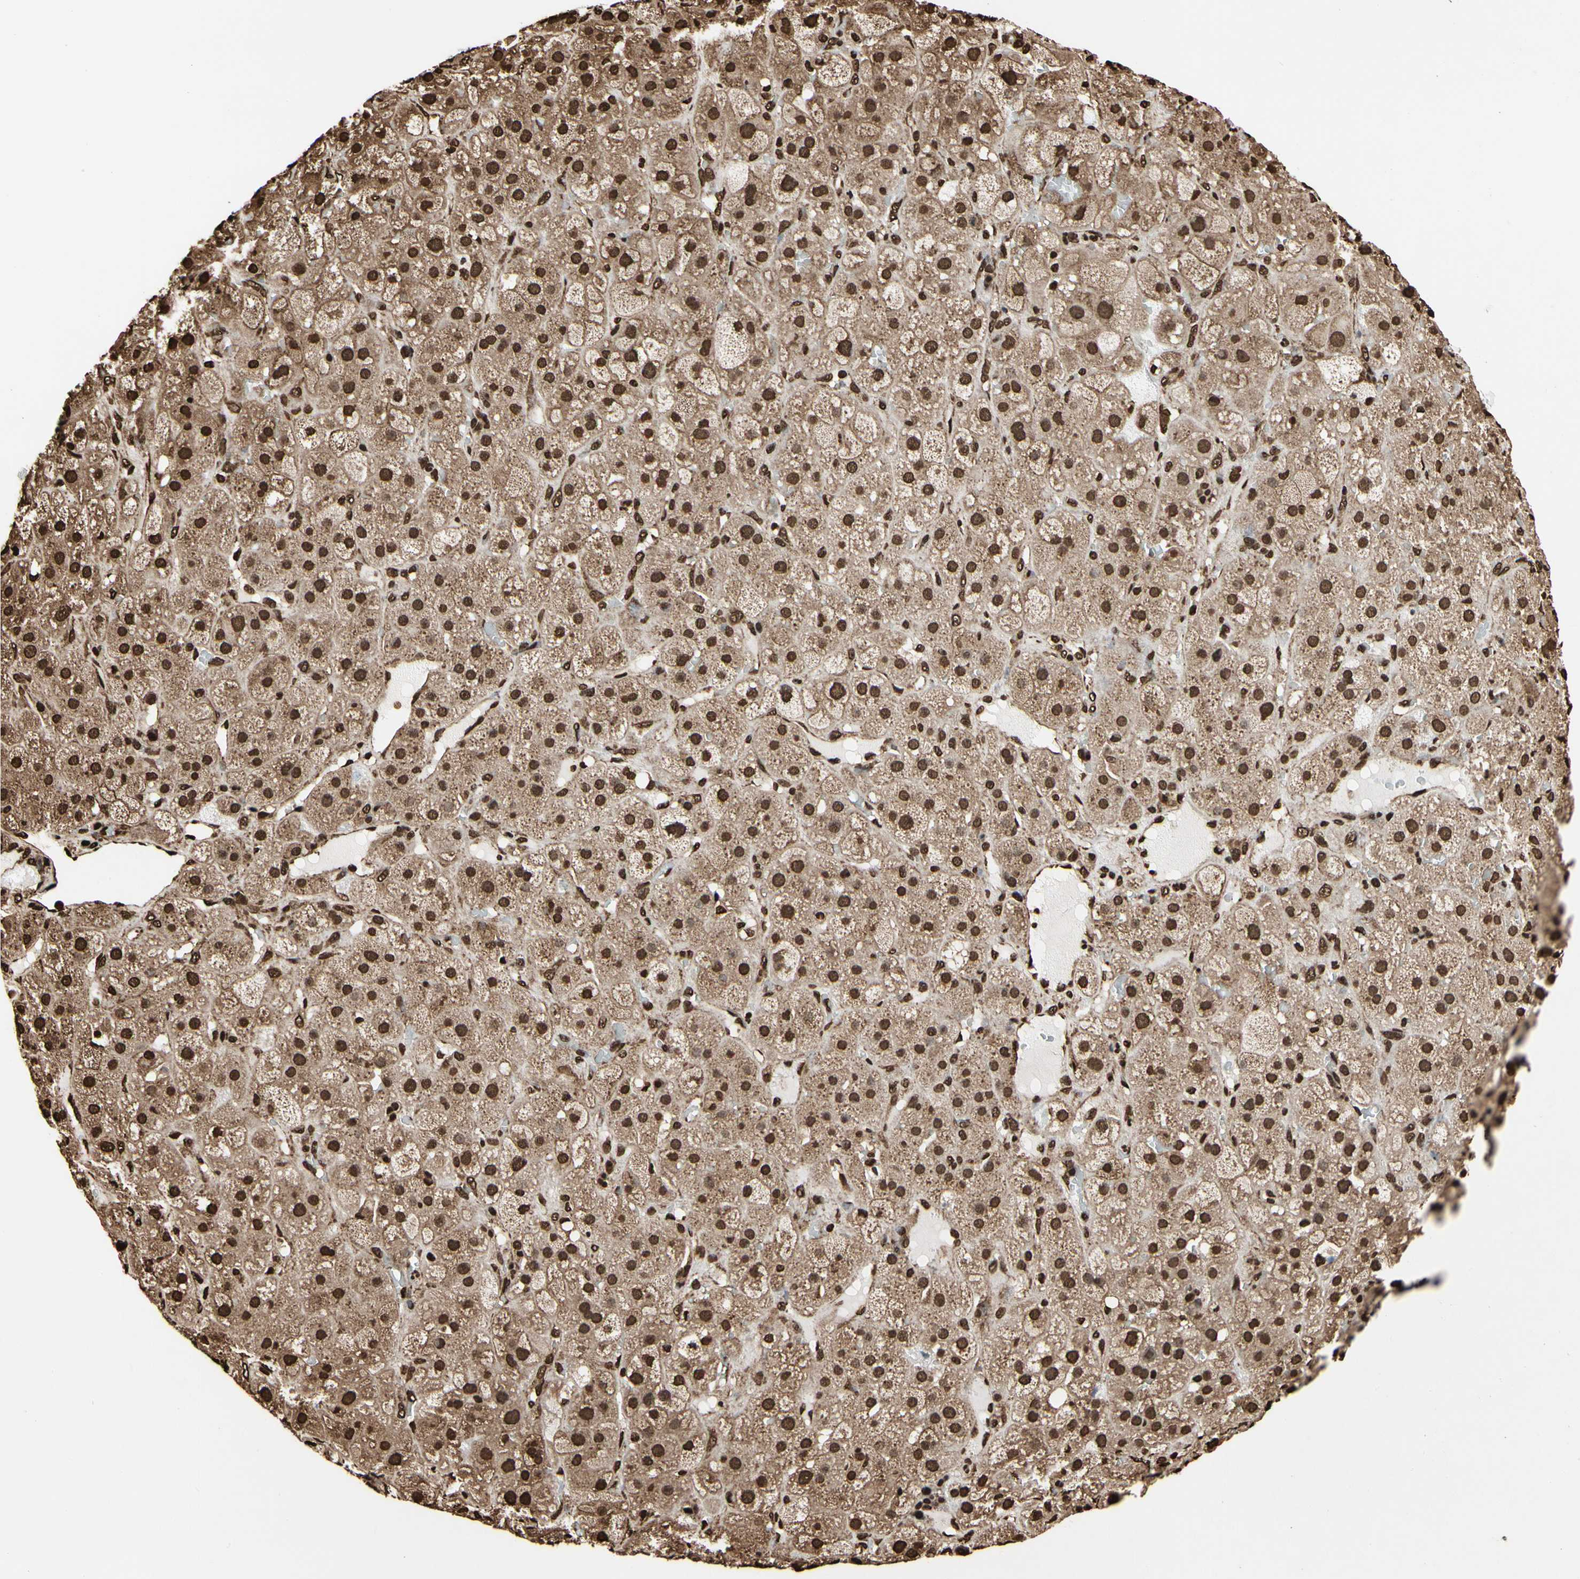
{"staining": {"intensity": "strong", "quantity": ">75%", "location": "cytoplasmic/membranous,nuclear"}, "tissue": "adrenal gland", "cell_type": "Glandular cells", "image_type": "normal", "snomed": [{"axis": "morphology", "description": "Normal tissue, NOS"}, {"axis": "topography", "description": "Adrenal gland"}], "caption": "This micrograph reveals immunohistochemistry staining of unremarkable human adrenal gland, with high strong cytoplasmic/membranous,nuclear staining in approximately >75% of glandular cells.", "gene": "HNRNPK", "patient": {"sex": "female", "age": 47}}